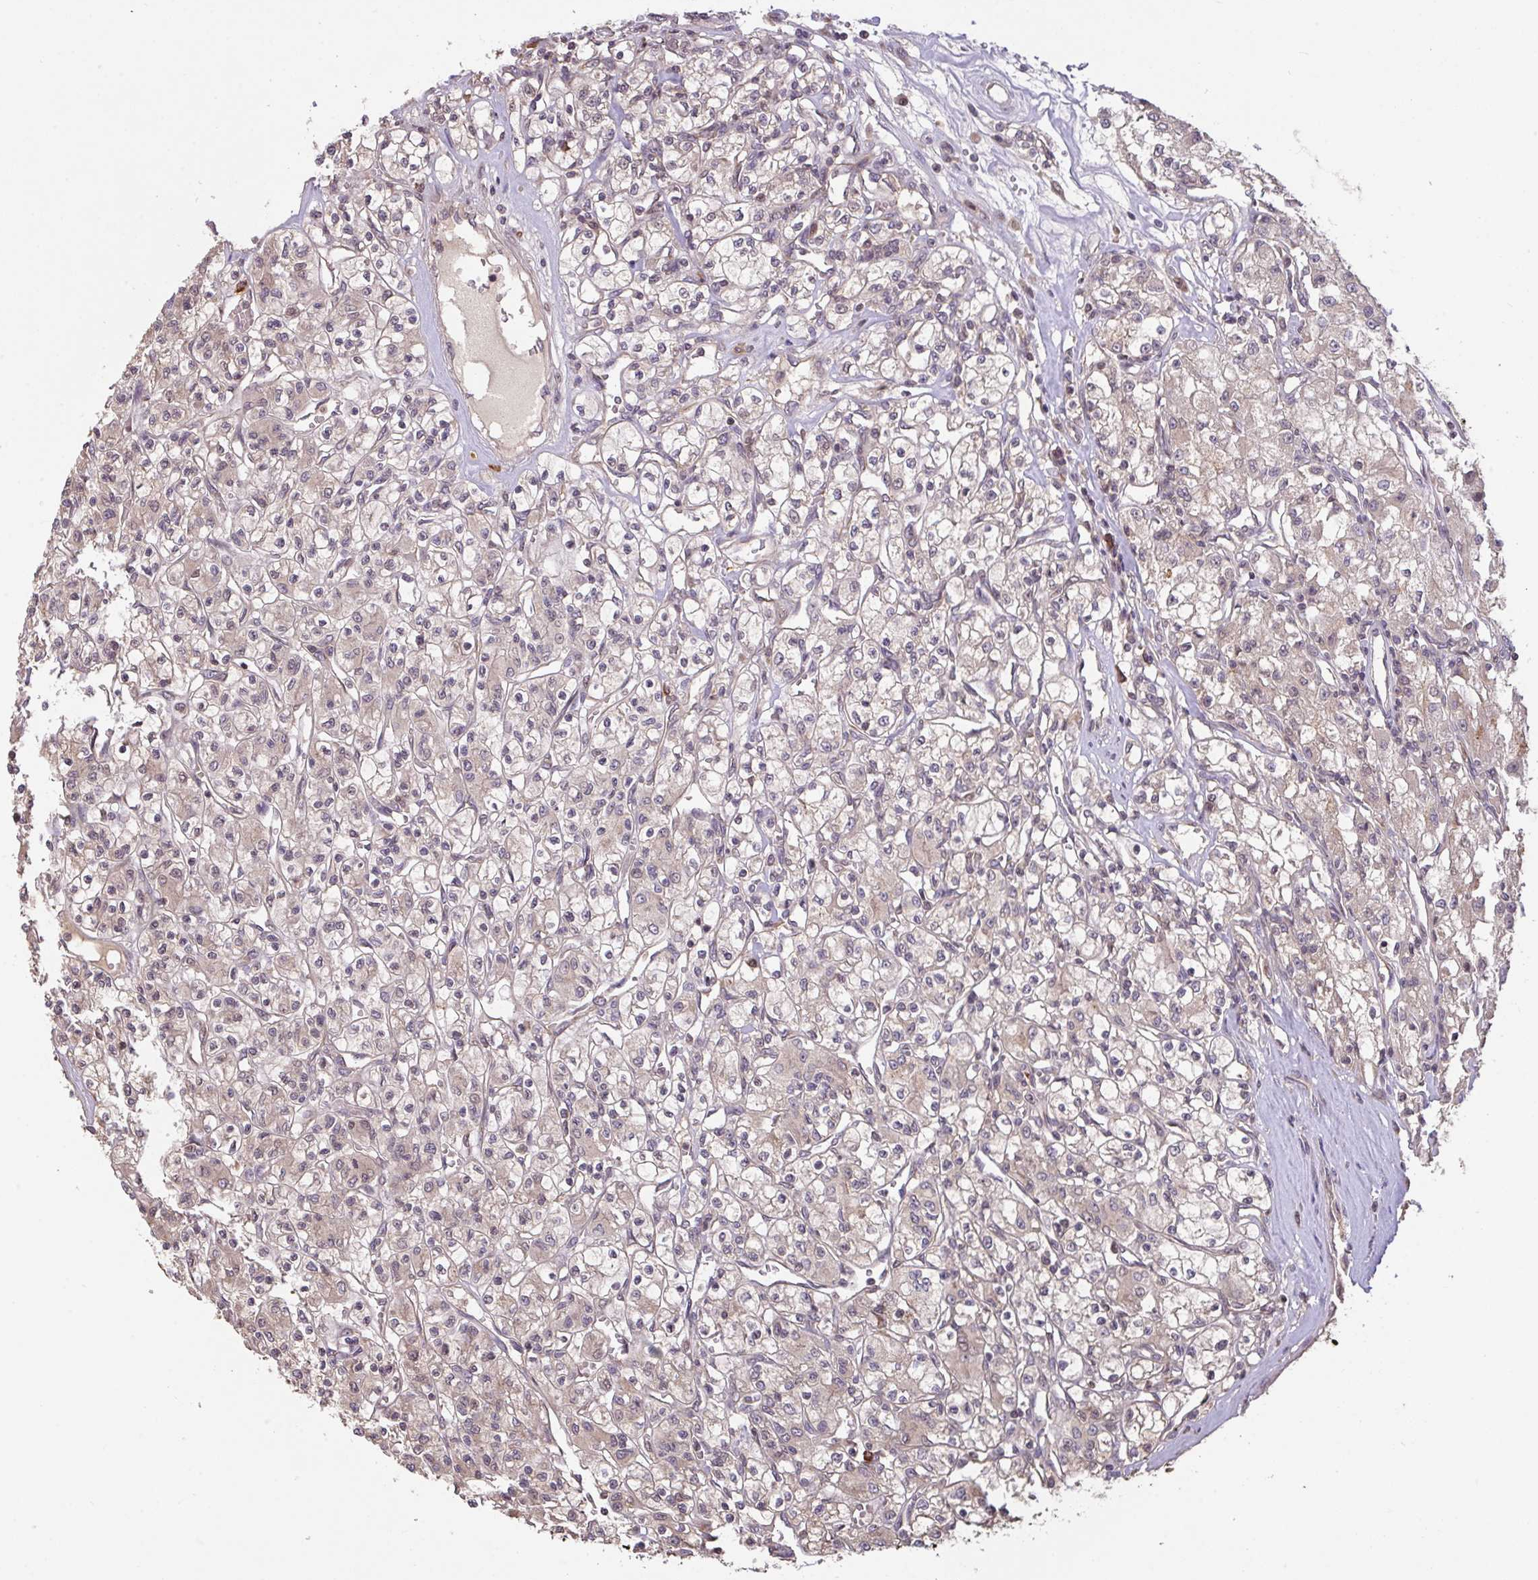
{"staining": {"intensity": "negative", "quantity": "none", "location": "none"}, "tissue": "renal cancer", "cell_type": "Tumor cells", "image_type": "cancer", "snomed": [{"axis": "morphology", "description": "Adenocarcinoma, NOS"}, {"axis": "topography", "description": "Kidney"}], "caption": "This is a image of immunohistochemistry (IHC) staining of renal cancer (adenocarcinoma), which shows no positivity in tumor cells.", "gene": "FCER1A", "patient": {"sex": "female", "age": 59}}